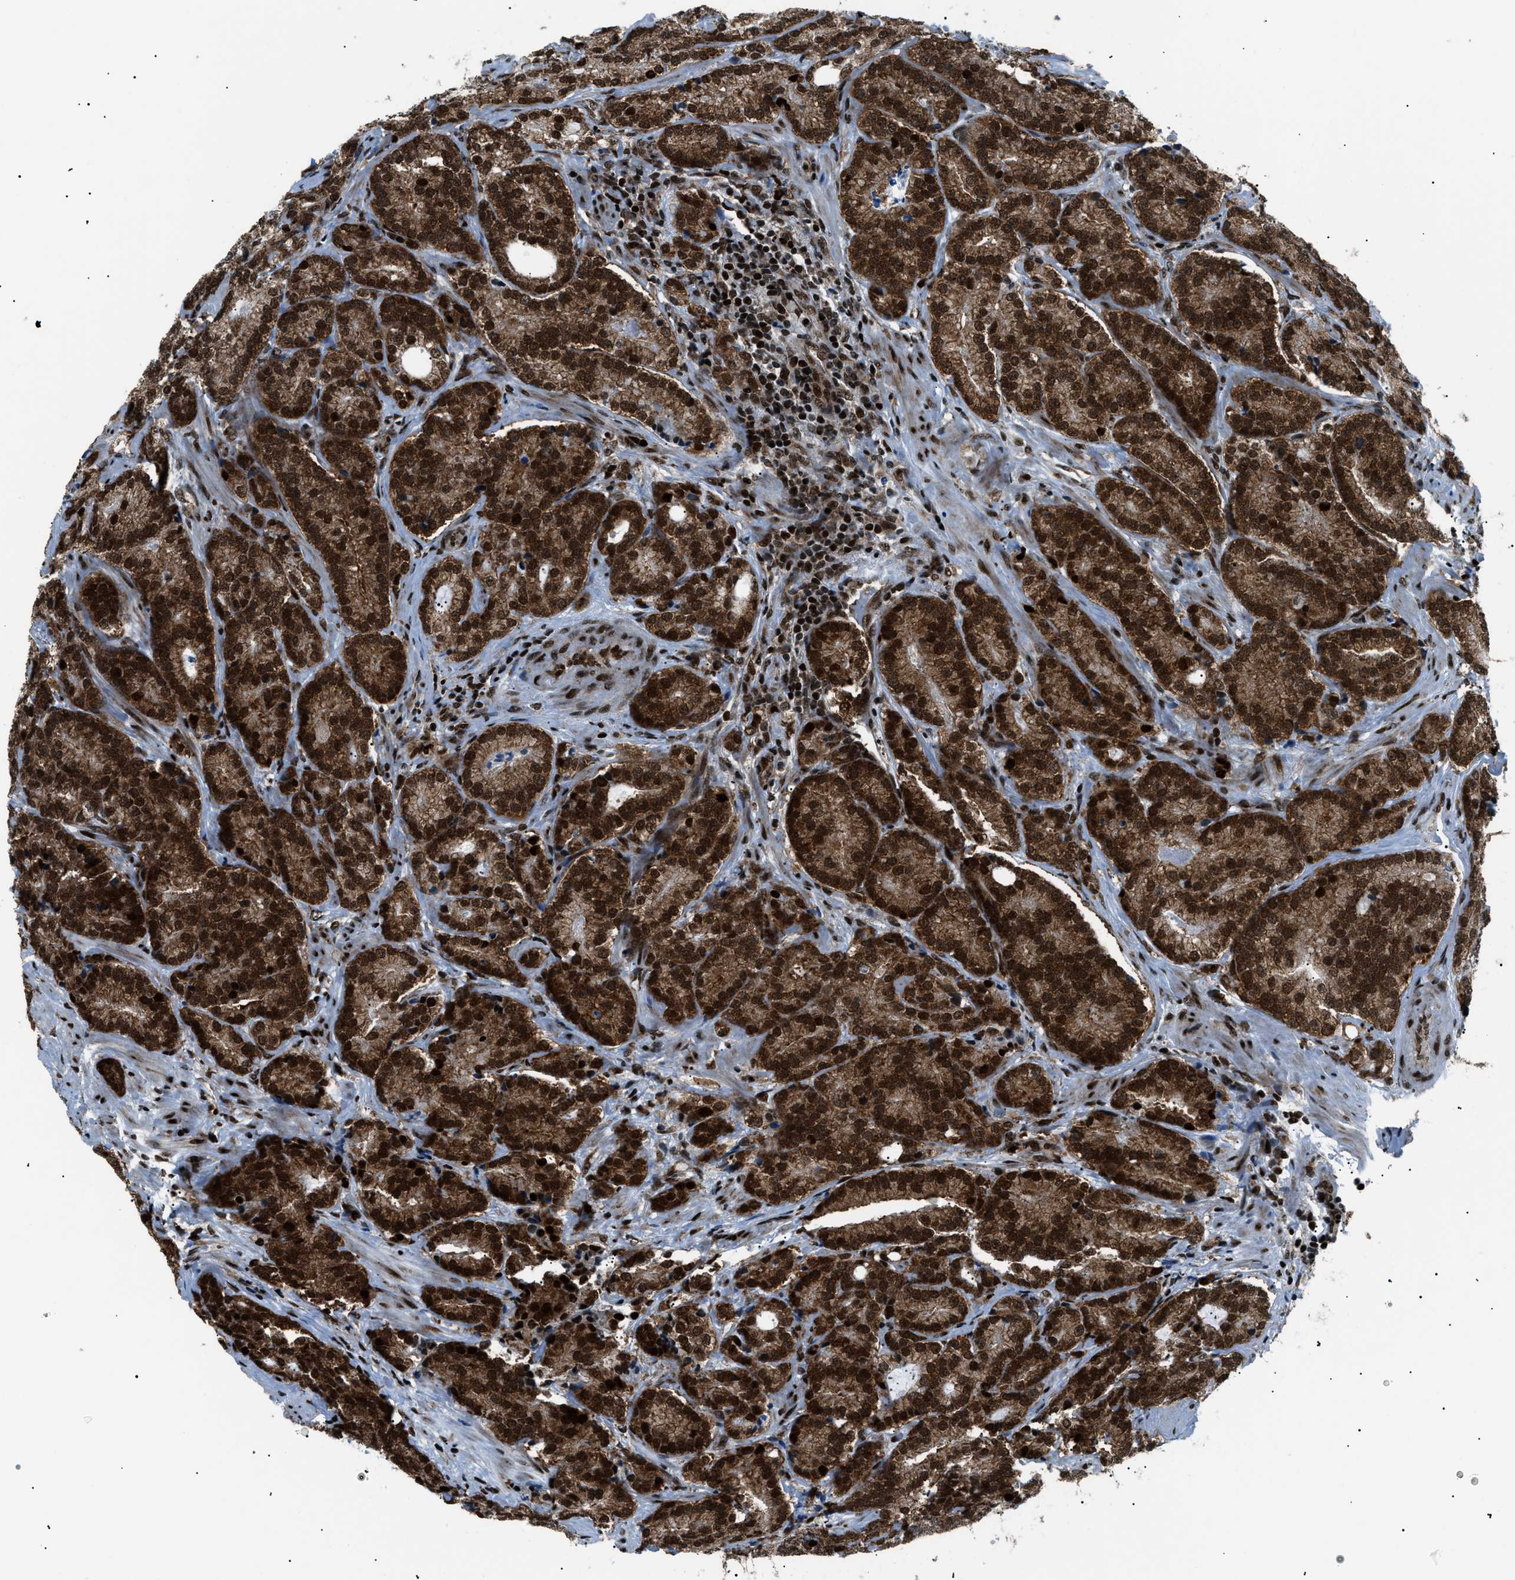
{"staining": {"intensity": "strong", "quantity": ">75%", "location": "cytoplasmic/membranous,nuclear"}, "tissue": "prostate cancer", "cell_type": "Tumor cells", "image_type": "cancer", "snomed": [{"axis": "morphology", "description": "Adenocarcinoma, High grade"}, {"axis": "topography", "description": "Prostate"}], "caption": "Immunohistochemical staining of prostate cancer (adenocarcinoma (high-grade)) reveals strong cytoplasmic/membranous and nuclear protein staining in approximately >75% of tumor cells. Using DAB (brown) and hematoxylin (blue) stains, captured at high magnification using brightfield microscopy.", "gene": "HNRNPK", "patient": {"sex": "male", "age": 61}}